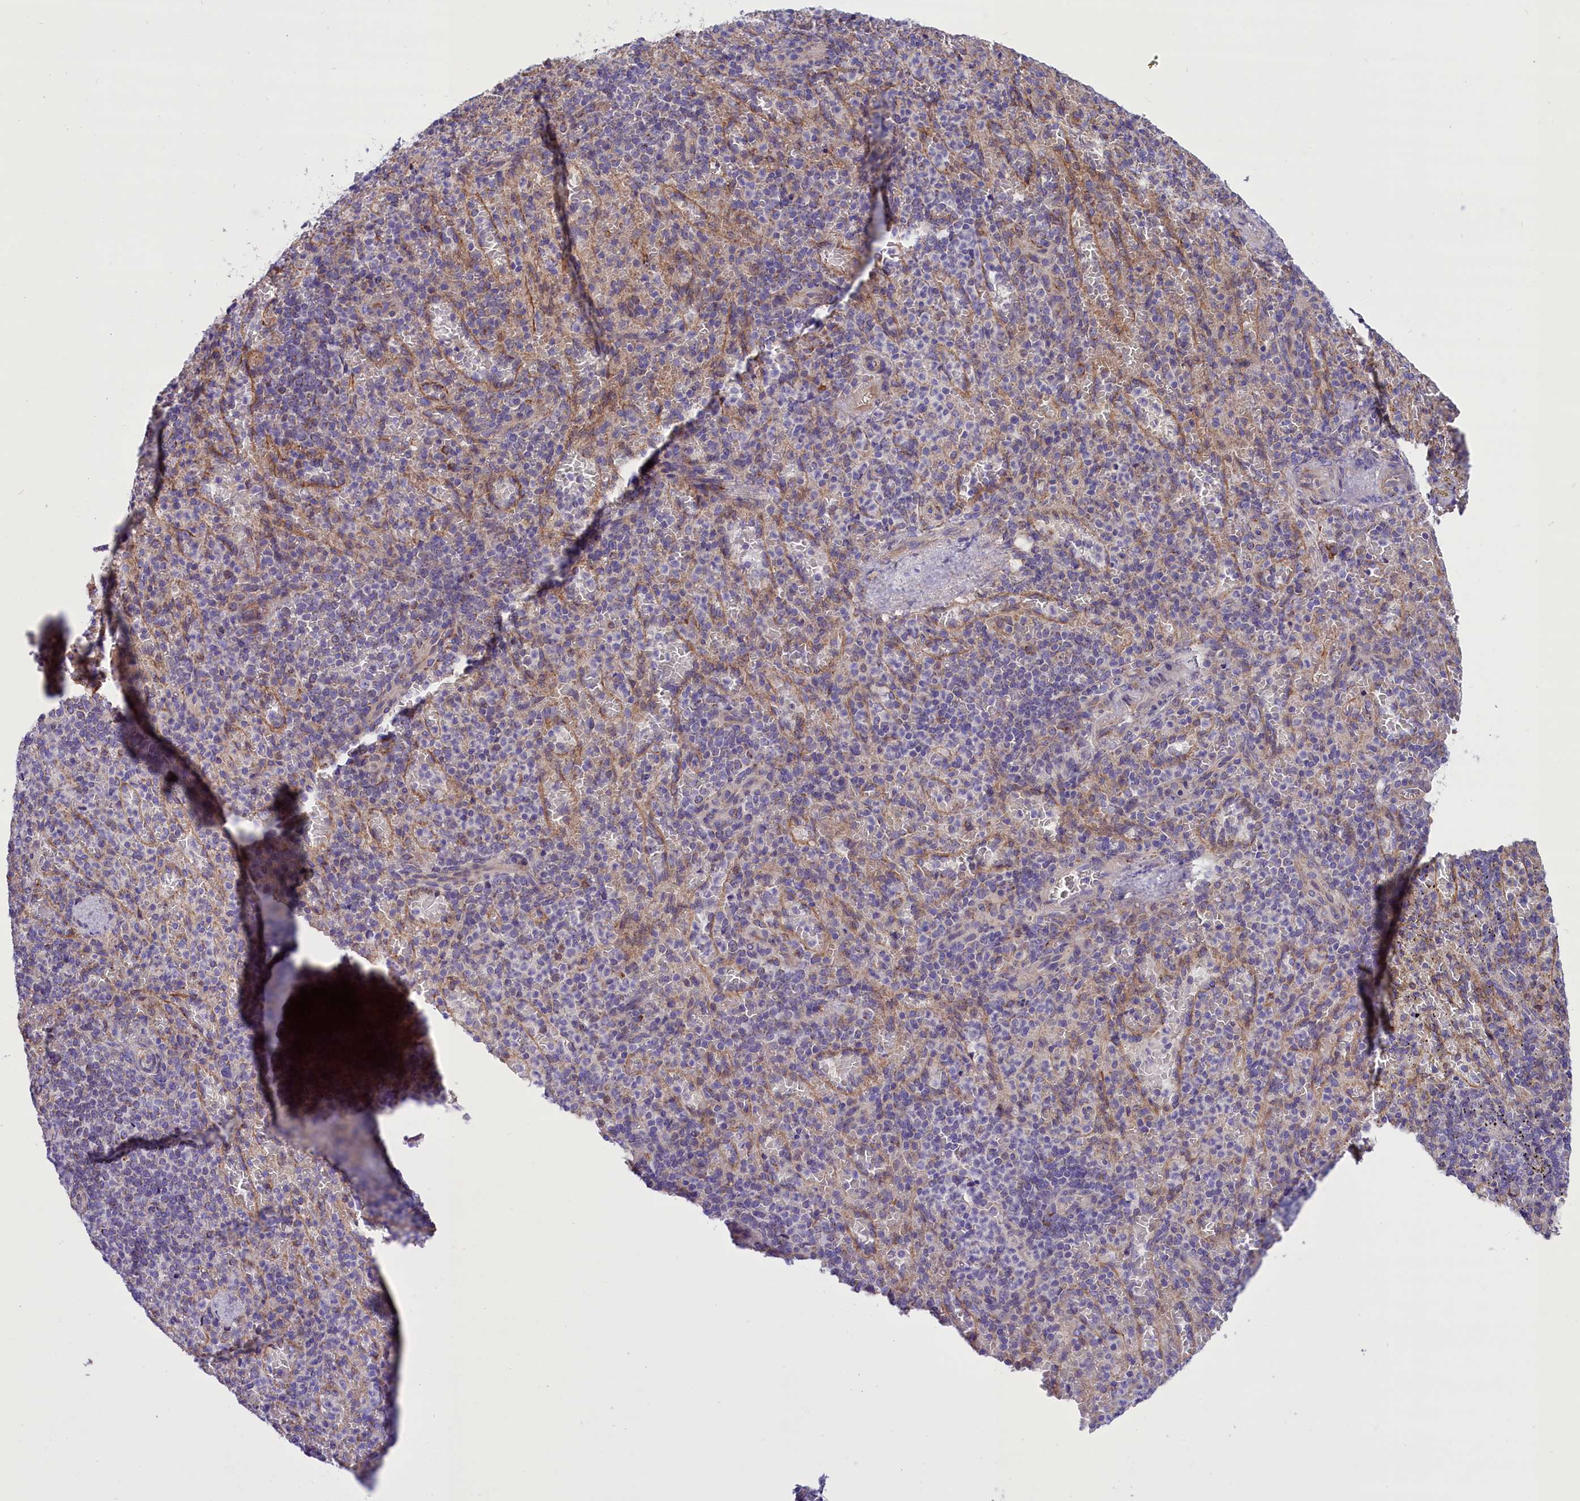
{"staining": {"intensity": "negative", "quantity": "none", "location": "none"}, "tissue": "spleen", "cell_type": "Cells in red pulp", "image_type": "normal", "snomed": [{"axis": "morphology", "description": "Normal tissue, NOS"}, {"axis": "topography", "description": "Spleen"}], "caption": "A histopathology image of spleen stained for a protein demonstrates no brown staining in cells in red pulp. (DAB immunohistochemistry, high magnification).", "gene": "PTPRU", "patient": {"sex": "female", "age": 74}}